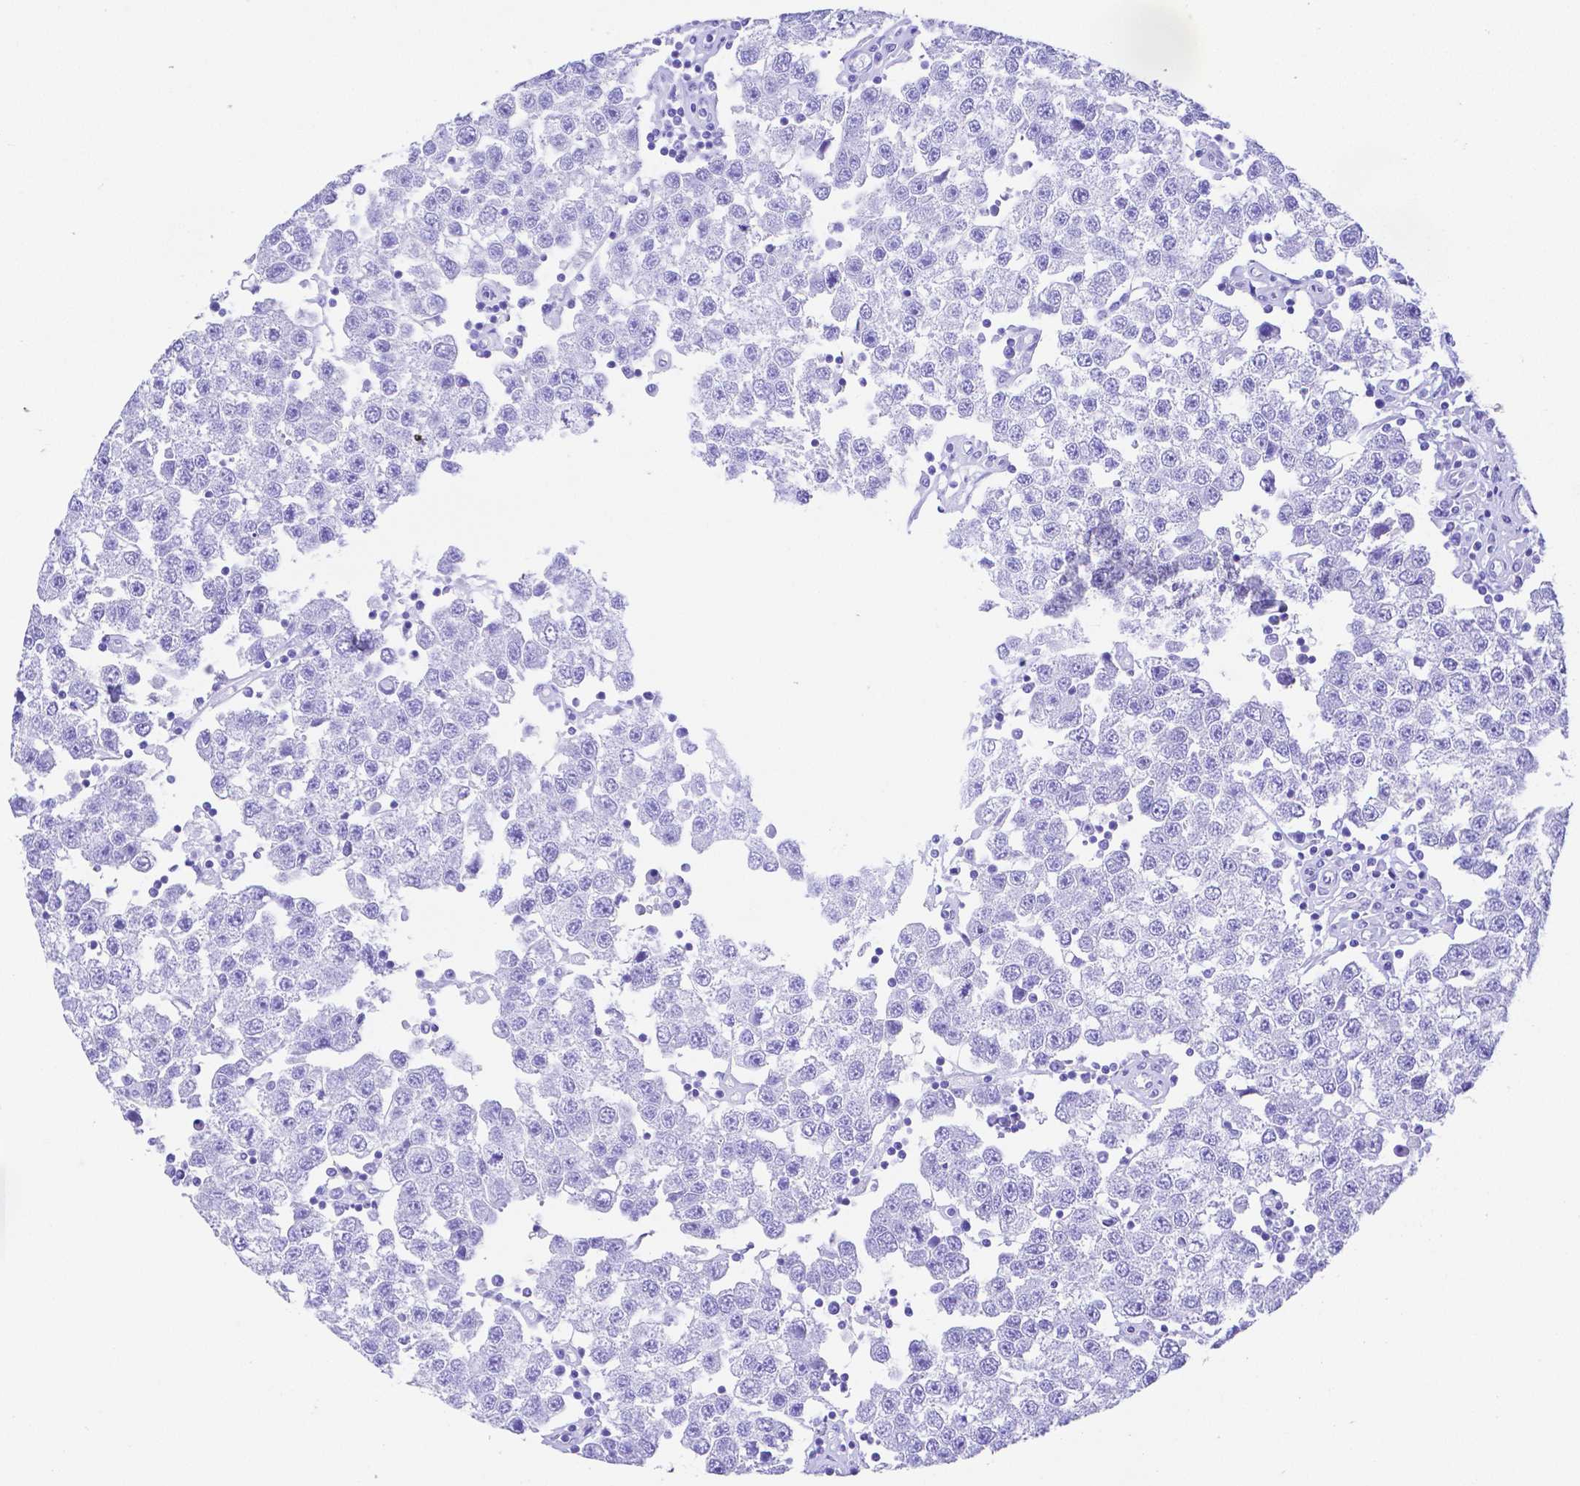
{"staining": {"intensity": "negative", "quantity": "none", "location": "none"}, "tissue": "testis cancer", "cell_type": "Tumor cells", "image_type": "cancer", "snomed": [{"axis": "morphology", "description": "Seminoma, NOS"}, {"axis": "topography", "description": "Testis"}], "caption": "This is an IHC micrograph of human testis seminoma. There is no staining in tumor cells.", "gene": "SMR3A", "patient": {"sex": "male", "age": 34}}